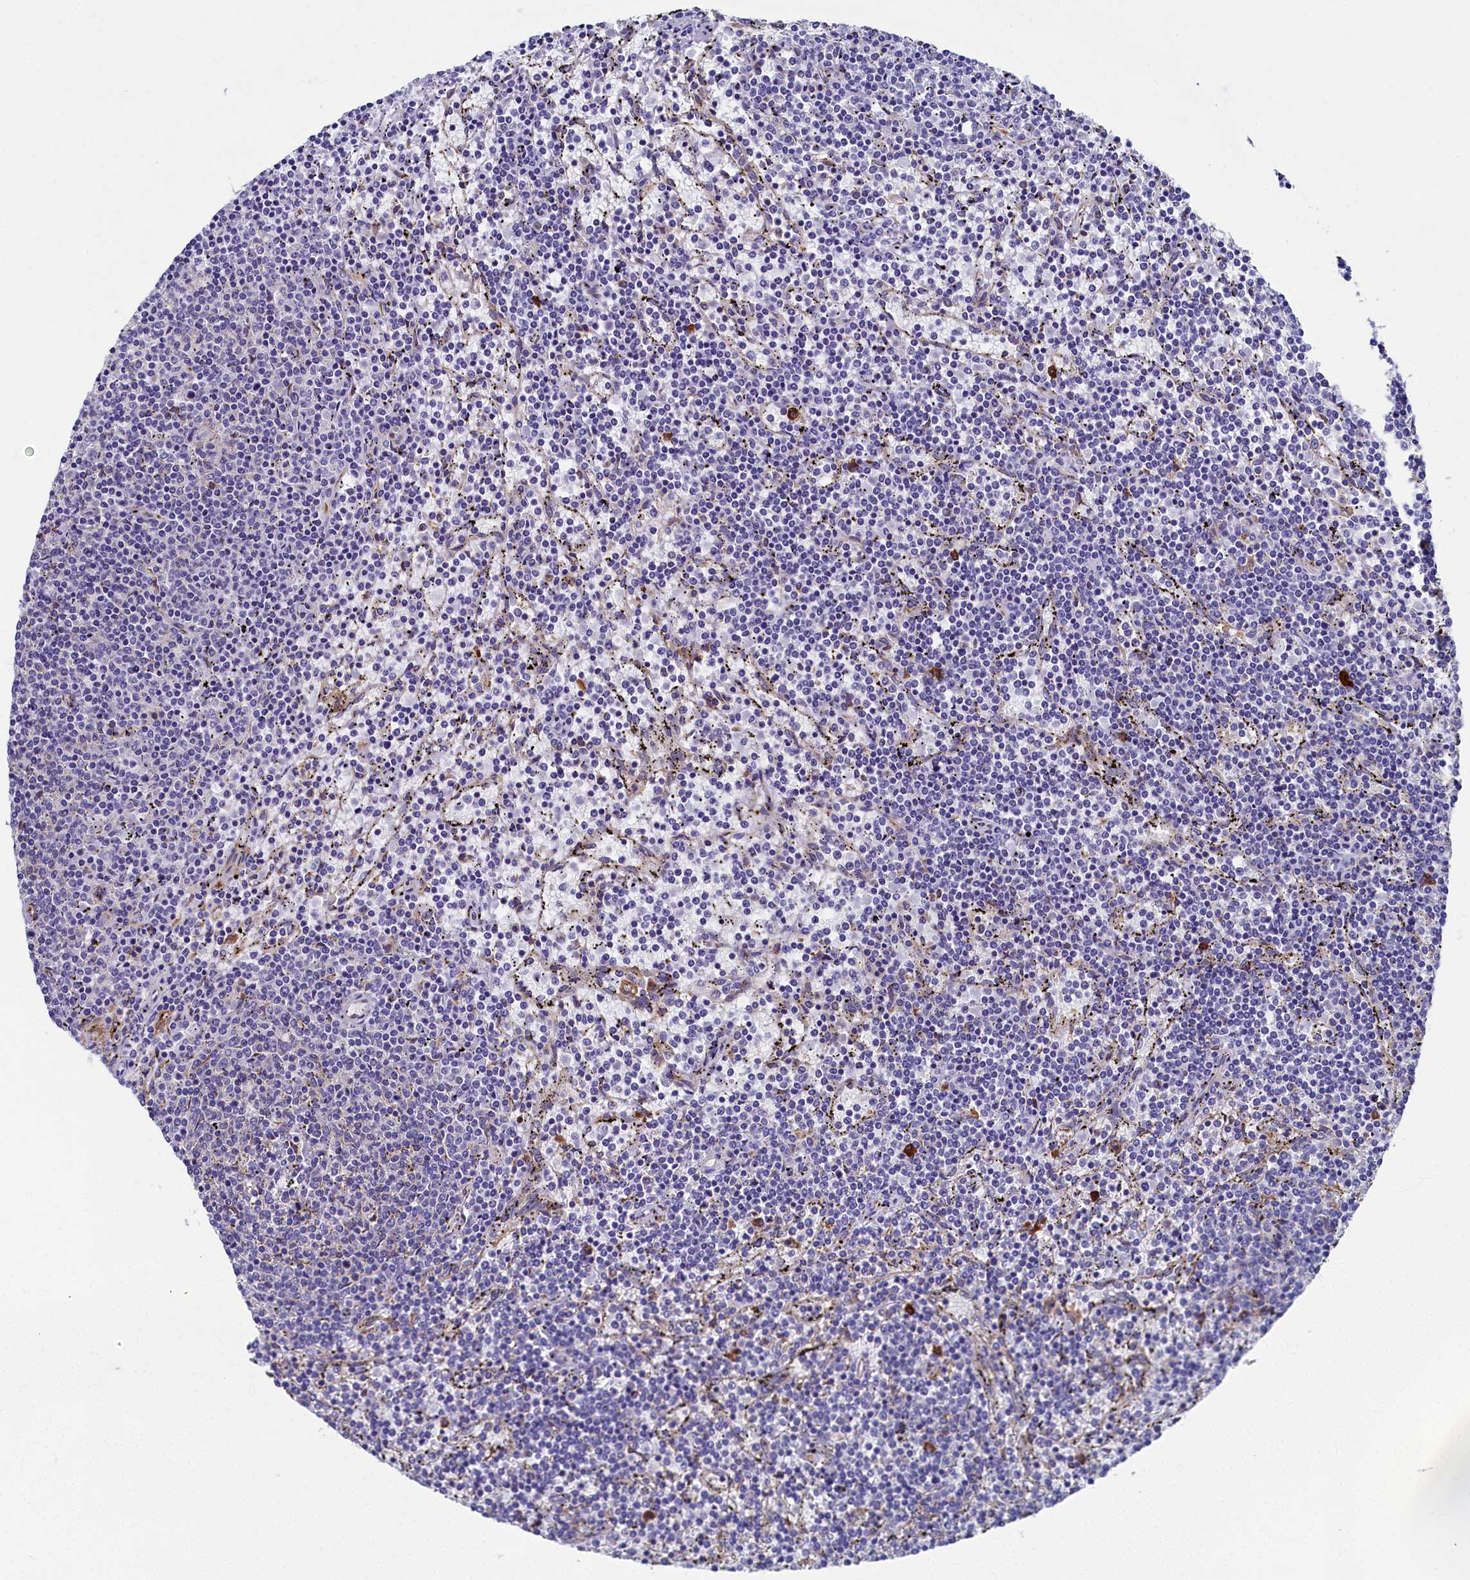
{"staining": {"intensity": "negative", "quantity": "none", "location": "none"}, "tissue": "lymphoma", "cell_type": "Tumor cells", "image_type": "cancer", "snomed": [{"axis": "morphology", "description": "Malignant lymphoma, non-Hodgkin's type, Low grade"}, {"axis": "topography", "description": "Spleen"}], "caption": "High power microscopy image of an IHC micrograph of lymphoma, revealing no significant staining in tumor cells.", "gene": "TMEM18", "patient": {"sex": "female", "age": 50}}